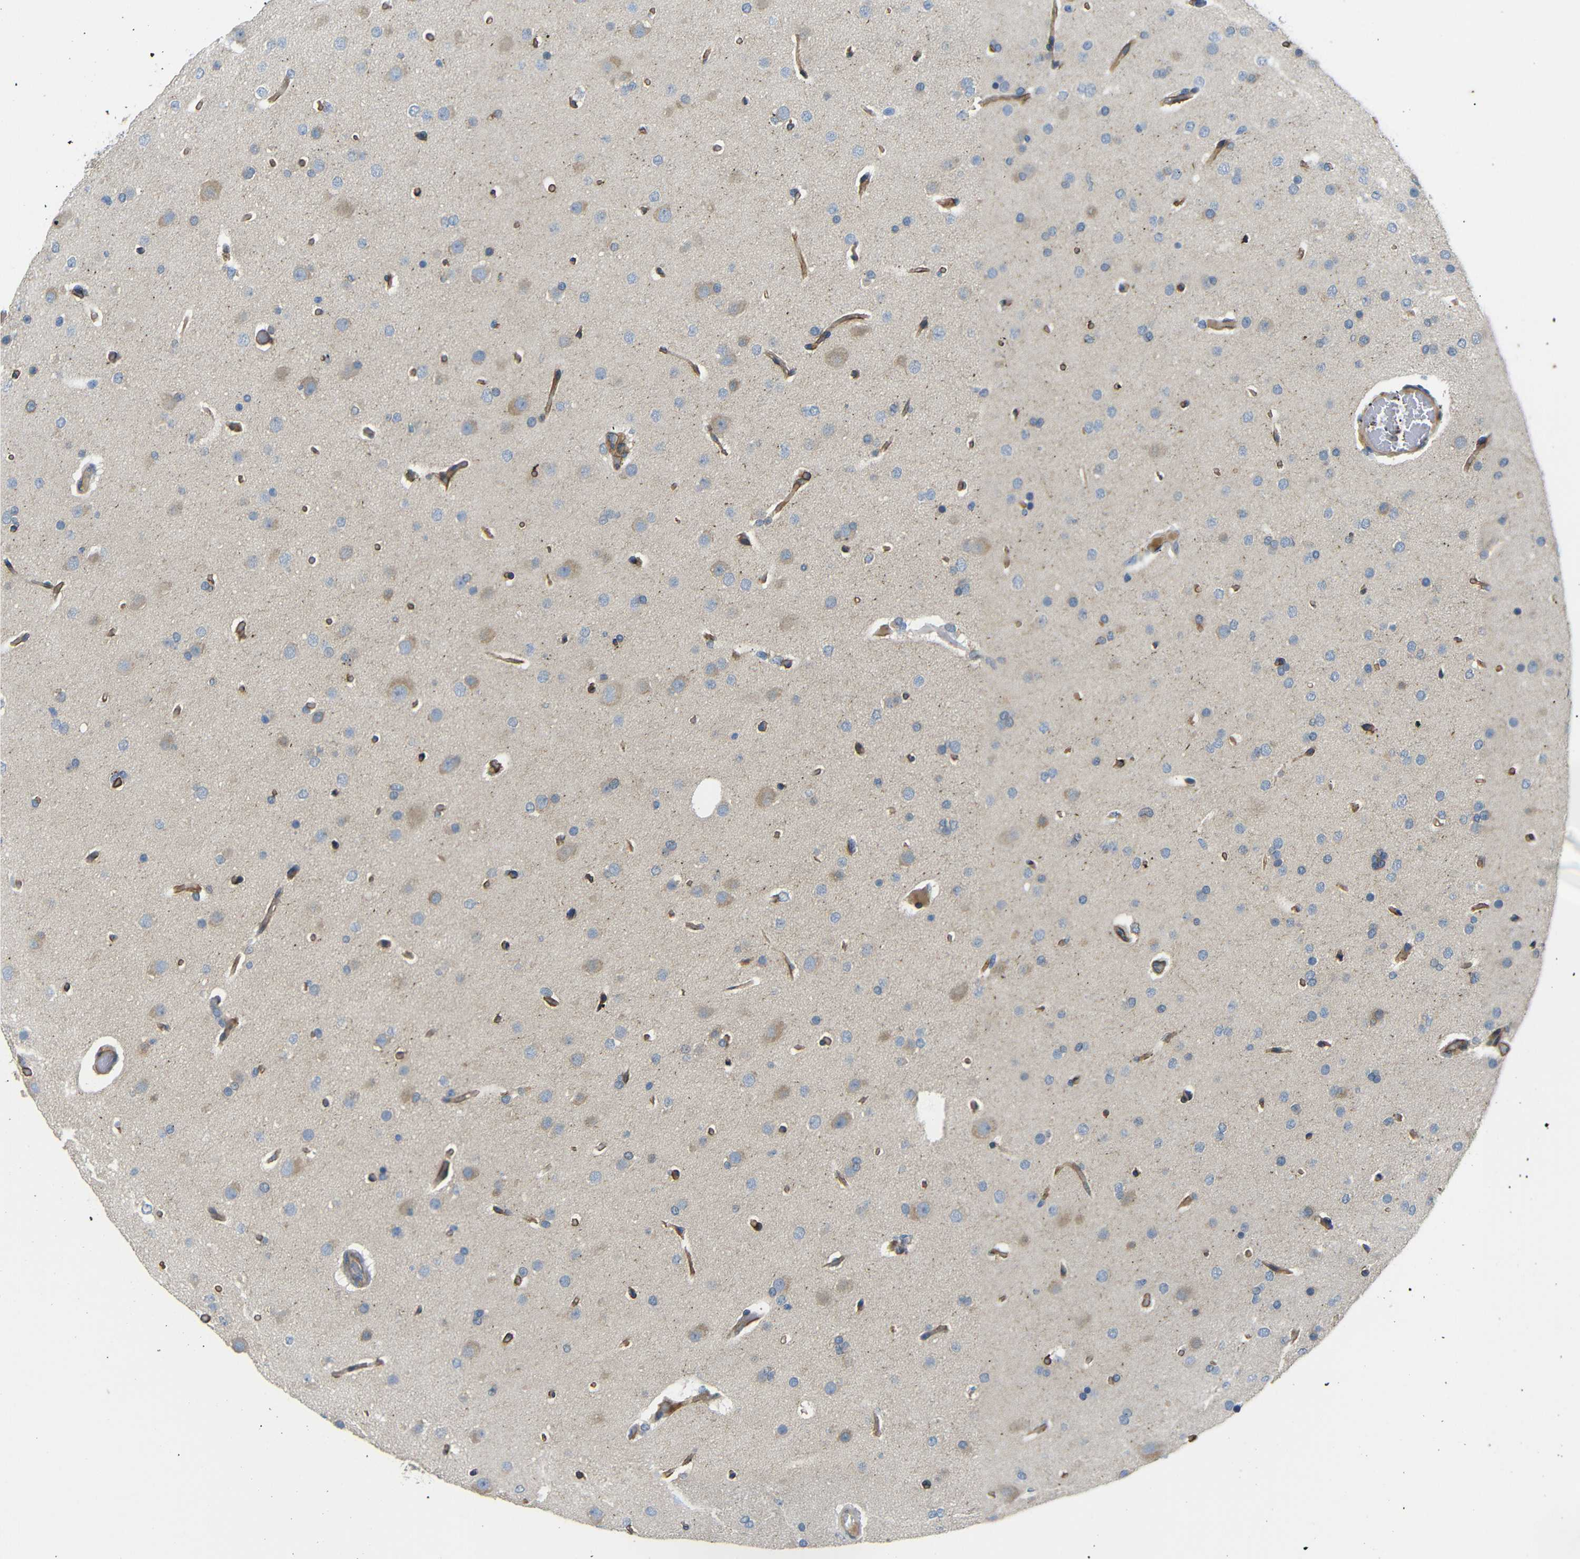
{"staining": {"intensity": "weak", "quantity": "25%-75%", "location": "cytoplasmic/membranous"}, "tissue": "glioma", "cell_type": "Tumor cells", "image_type": "cancer", "snomed": [{"axis": "morphology", "description": "Glioma, malignant, High grade"}, {"axis": "topography", "description": "Cerebral cortex"}], "caption": "Brown immunohistochemical staining in glioma reveals weak cytoplasmic/membranous staining in about 25%-75% of tumor cells.", "gene": "MYO1B", "patient": {"sex": "female", "age": 36}}